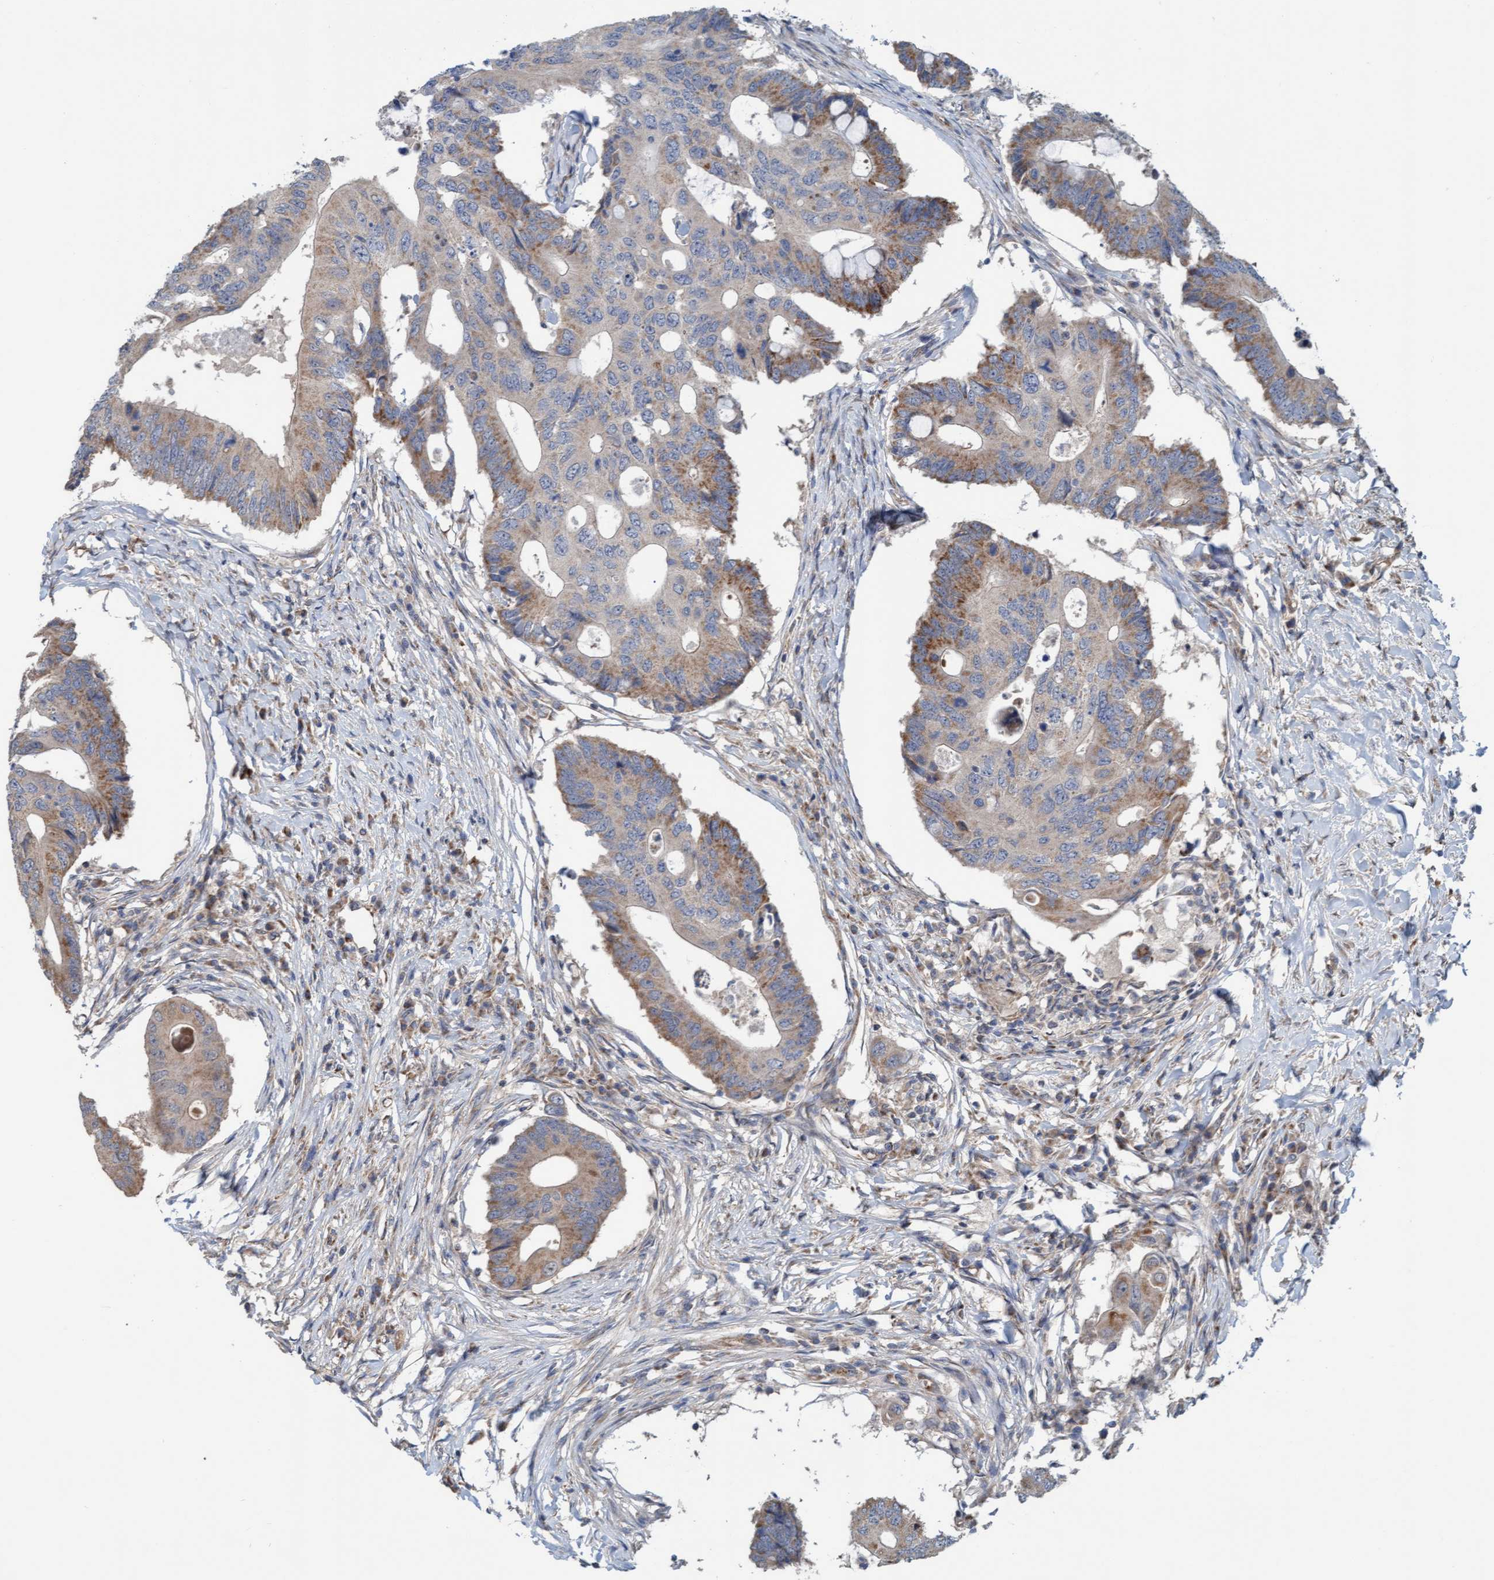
{"staining": {"intensity": "moderate", "quantity": "25%-75%", "location": "cytoplasmic/membranous"}, "tissue": "colorectal cancer", "cell_type": "Tumor cells", "image_type": "cancer", "snomed": [{"axis": "morphology", "description": "Adenocarcinoma, NOS"}, {"axis": "topography", "description": "Colon"}], "caption": "The photomicrograph exhibits a brown stain indicating the presence of a protein in the cytoplasmic/membranous of tumor cells in colorectal adenocarcinoma.", "gene": "ZNF566", "patient": {"sex": "male", "age": 71}}